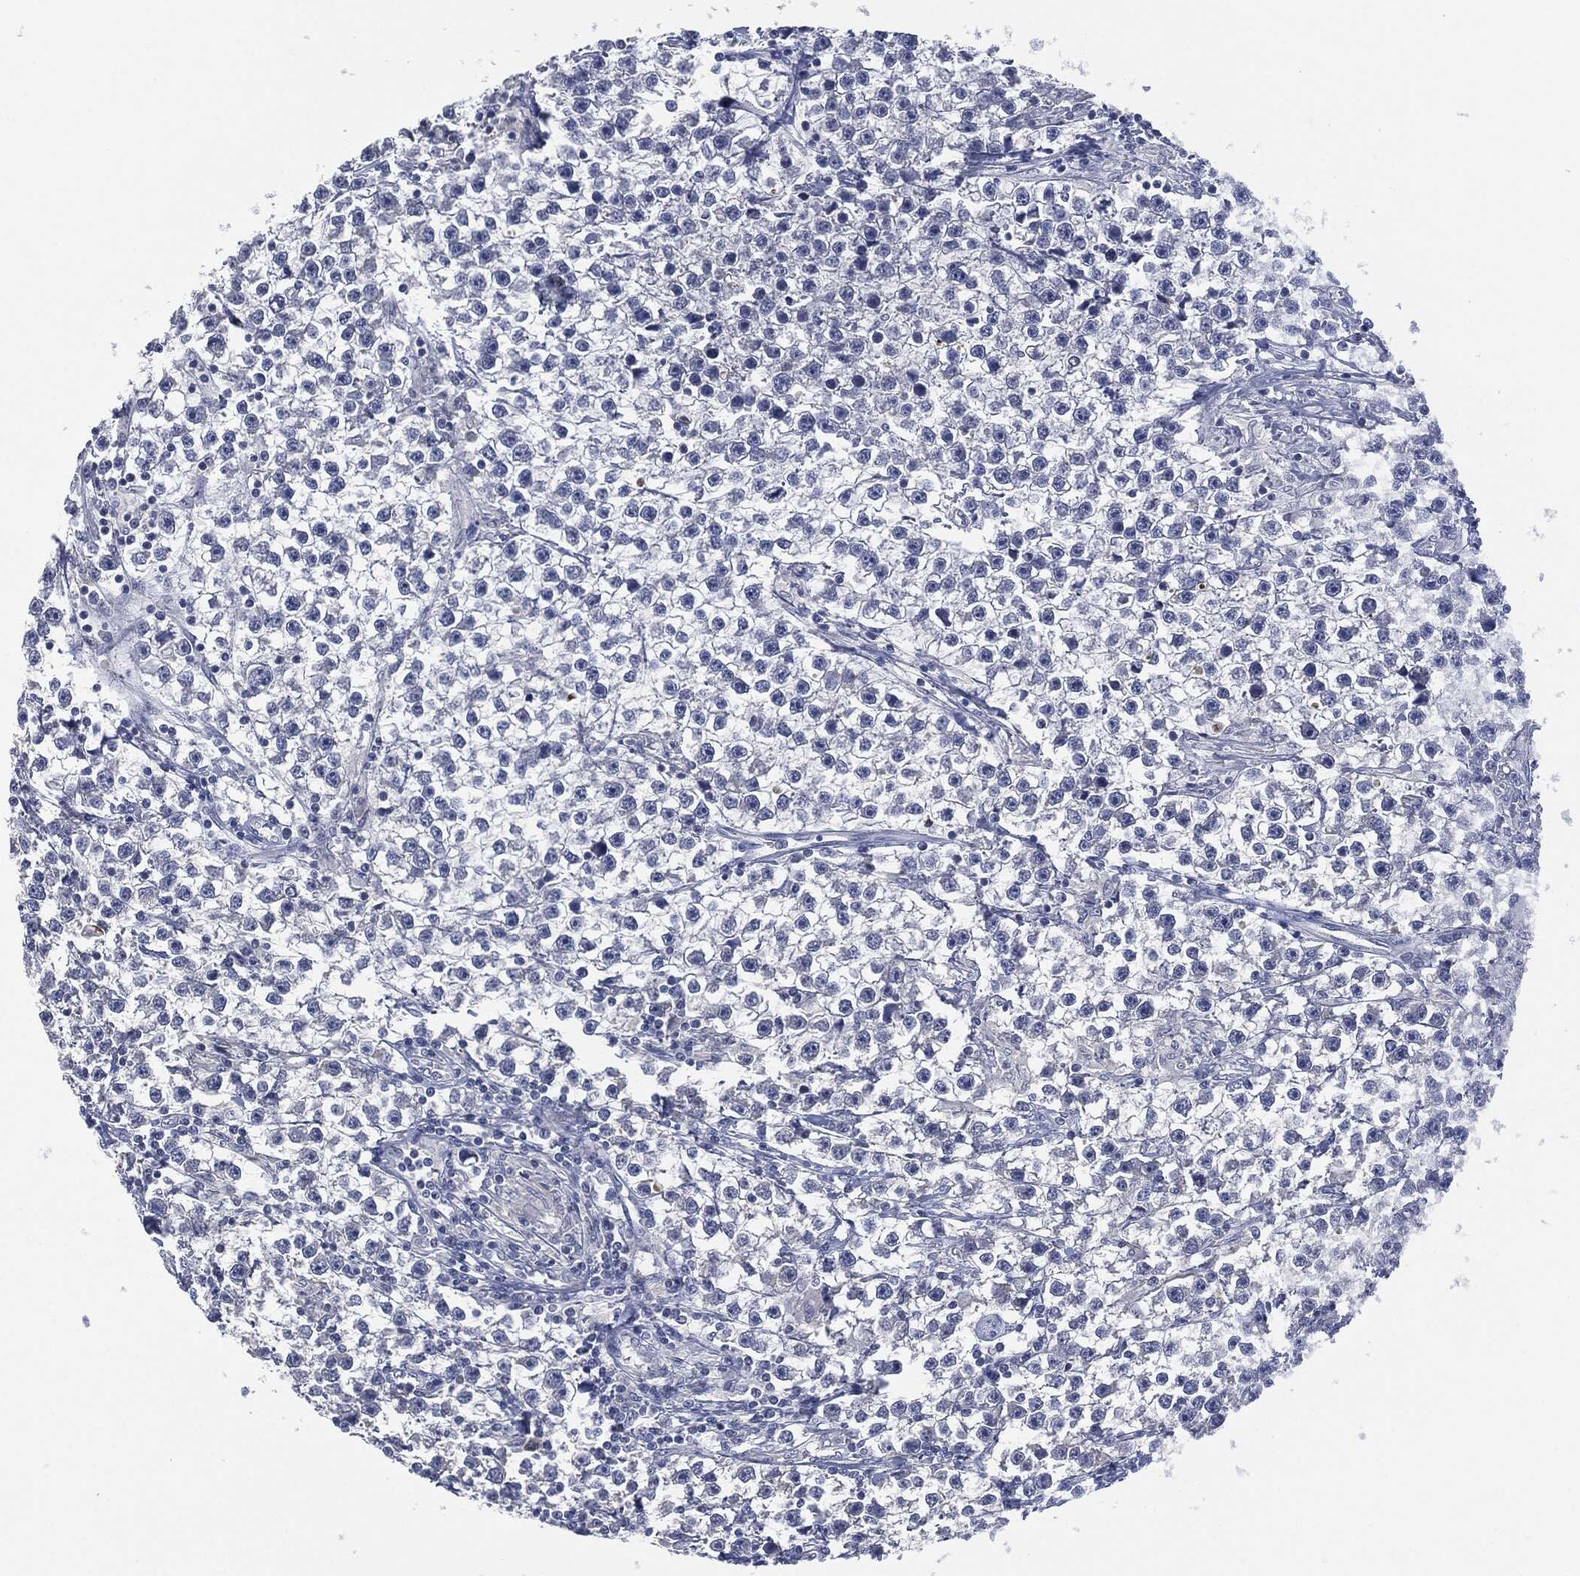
{"staining": {"intensity": "negative", "quantity": "none", "location": "none"}, "tissue": "testis cancer", "cell_type": "Tumor cells", "image_type": "cancer", "snomed": [{"axis": "morphology", "description": "Seminoma, NOS"}, {"axis": "topography", "description": "Testis"}], "caption": "This is a image of immunohistochemistry (IHC) staining of seminoma (testis), which shows no expression in tumor cells.", "gene": "SIGLEC9", "patient": {"sex": "male", "age": 59}}